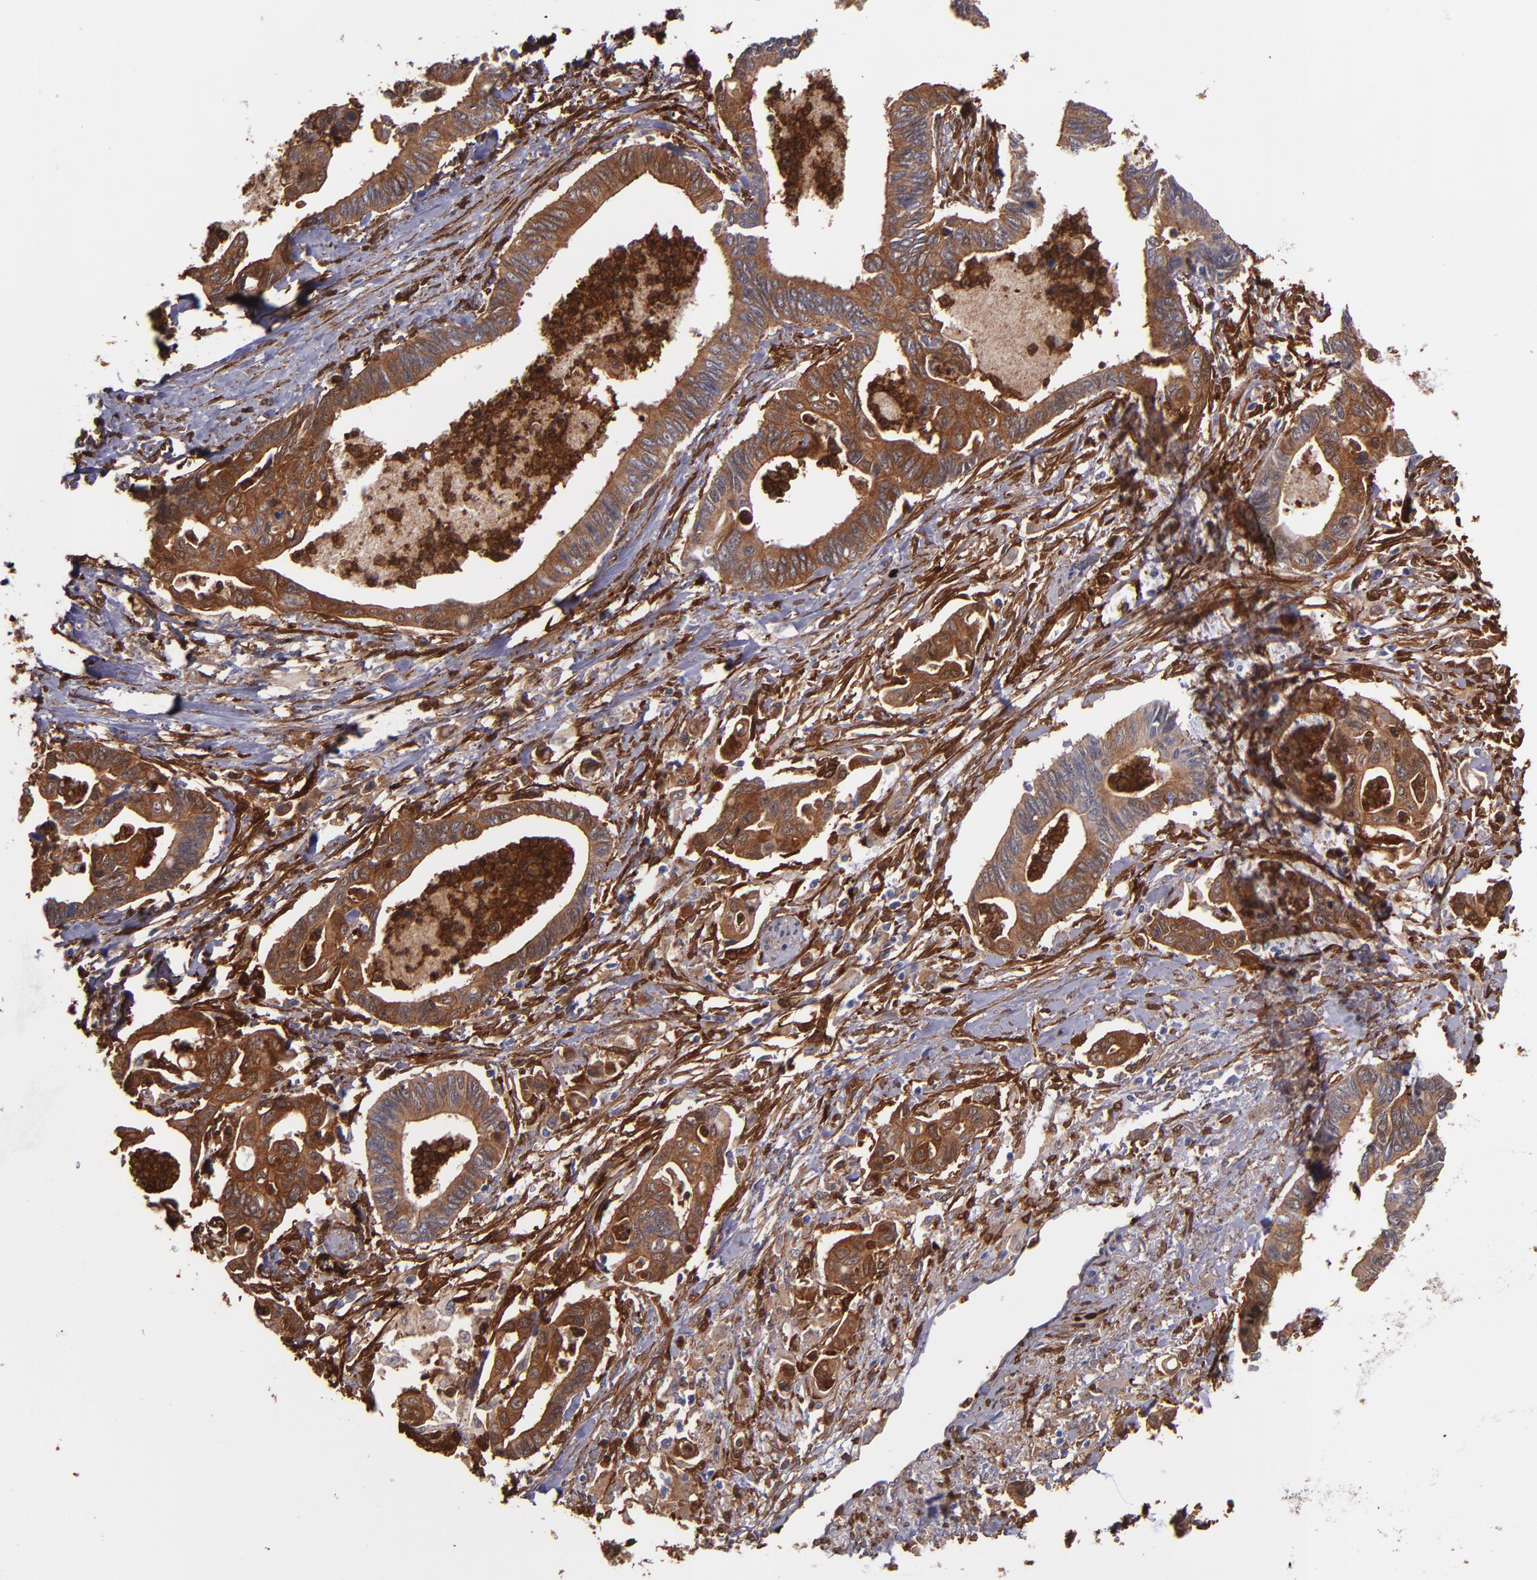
{"staining": {"intensity": "moderate", "quantity": ">75%", "location": "cytoplasmic/membranous"}, "tissue": "pancreatic cancer", "cell_type": "Tumor cells", "image_type": "cancer", "snomed": [{"axis": "morphology", "description": "Adenocarcinoma, NOS"}, {"axis": "topography", "description": "Pancreas"}], "caption": "Immunohistochemistry of human pancreatic cancer demonstrates medium levels of moderate cytoplasmic/membranous positivity in about >75% of tumor cells. The staining was performed using DAB (3,3'-diaminobenzidine) to visualize the protein expression in brown, while the nuclei were stained in blue with hematoxylin (Magnification: 20x).", "gene": "VCL", "patient": {"sex": "female", "age": 70}}